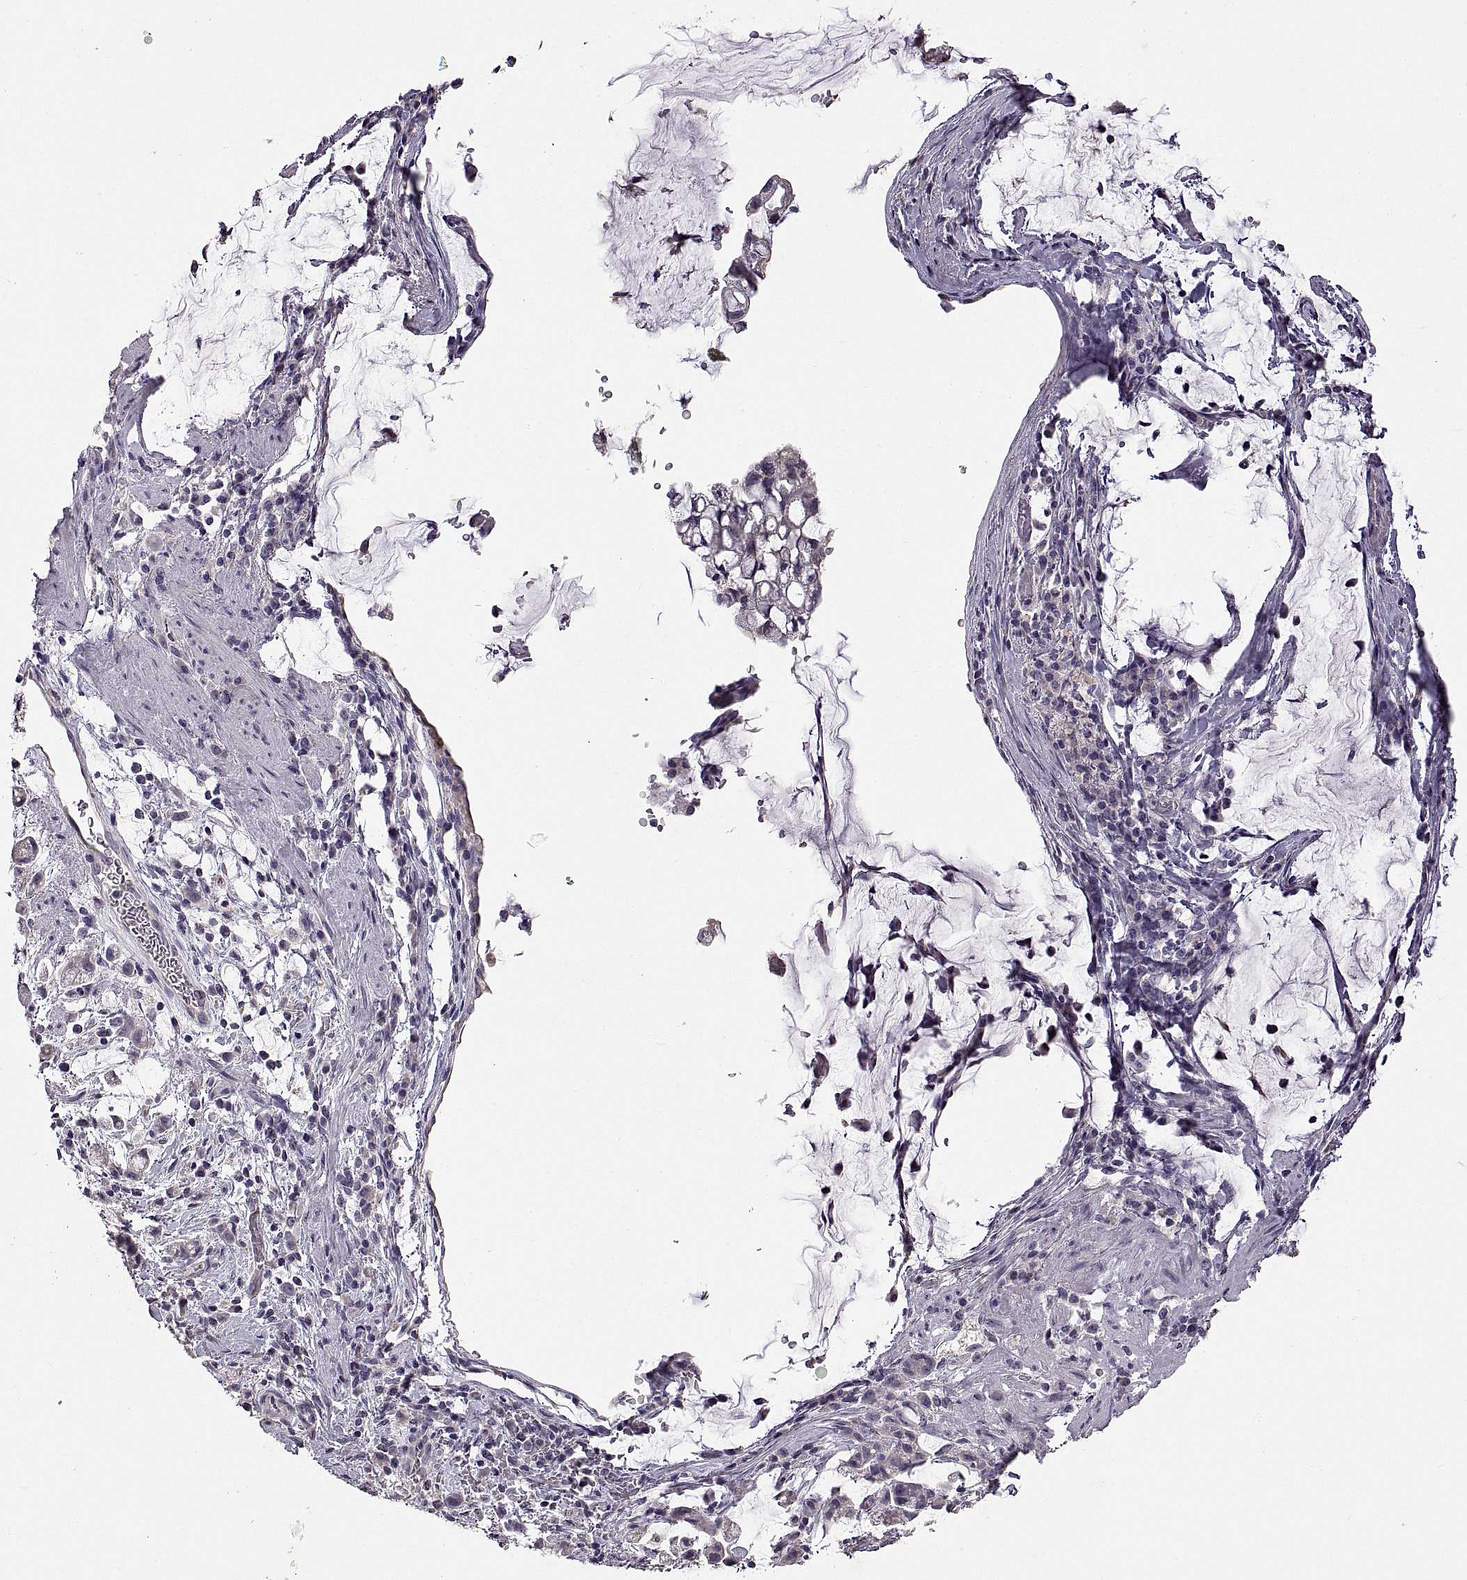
{"staining": {"intensity": "negative", "quantity": "none", "location": "none"}, "tissue": "stomach cancer", "cell_type": "Tumor cells", "image_type": "cancer", "snomed": [{"axis": "morphology", "description": "Adenocarcinoma, NOS"}, {"axis": "topography", "description": "Stomach"}], "caption": "DAB (3,3'-diaminobenzidine) immunohistochemical staining of stomach cancer exhibits no significant positivity in tumor cells. (Brightfield microscopy of DAB (3,3'-diaminobenzidine) IHC at high magnification).", "gene": "DEFB136", "patient": {"sex": "female", "age": 60}}